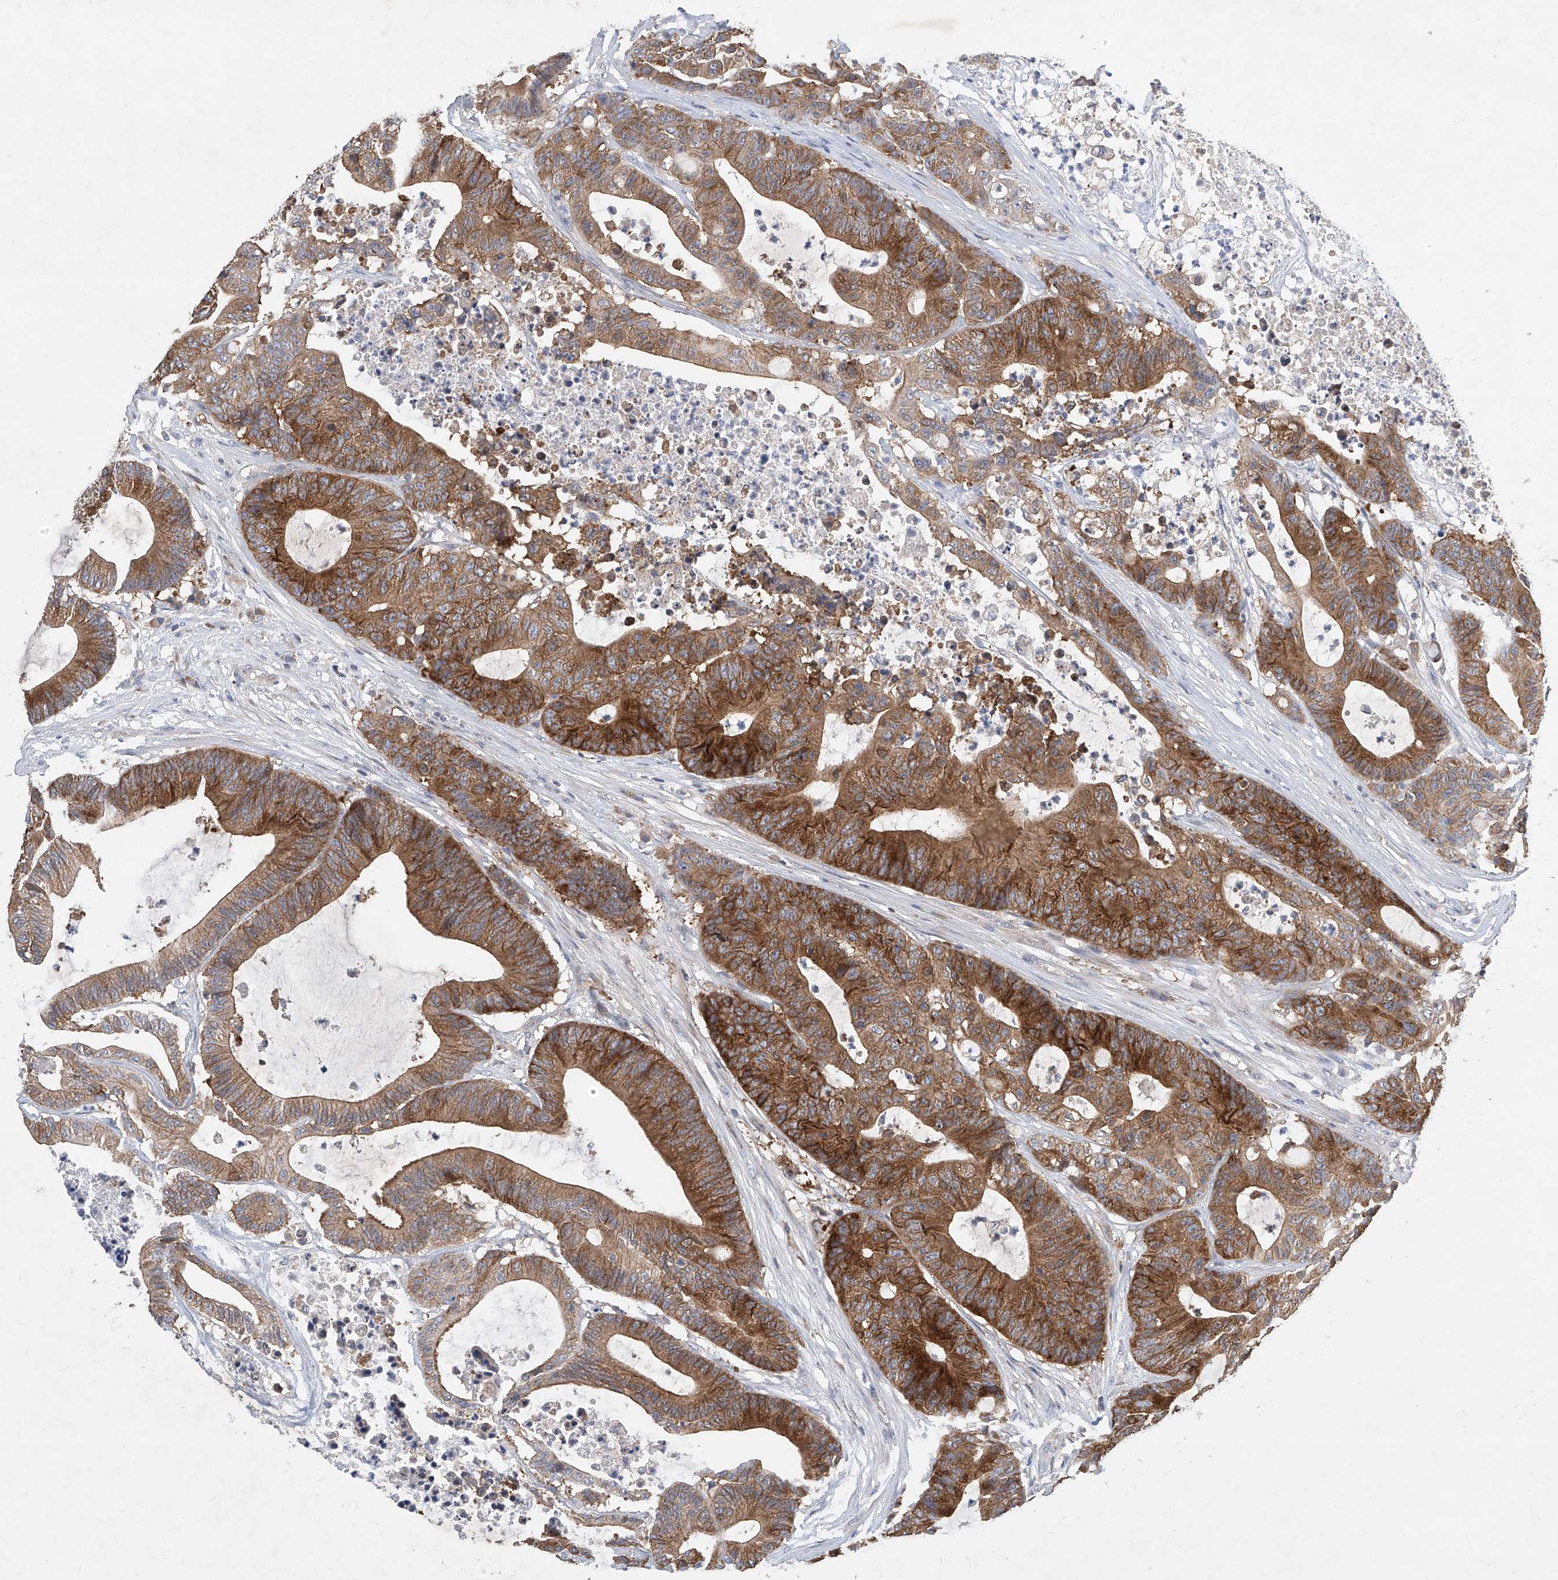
{"staining": {"intensity": "strong", "quantity": ">75%", "location": "cytoplasmic/membranous"}, "tissue": "colorectal cancer", "cell_type": "Tumor cells", "image_type": "cancer", "snomed": [{"axis": "morphology", "description": "Adenocarcinoma, NOS"}, {"axis": "topography", "description": "Colon"}], "caption": "This image reveals immunohistochemistry (IHC) staining of human adenocarcinoma (colorectal), with high strong cytoplasmic/membranous staining in approximately >75% of tumor cells.", "gene": "CARMIL1", "patient": {"sex": "female", "age": 84}}